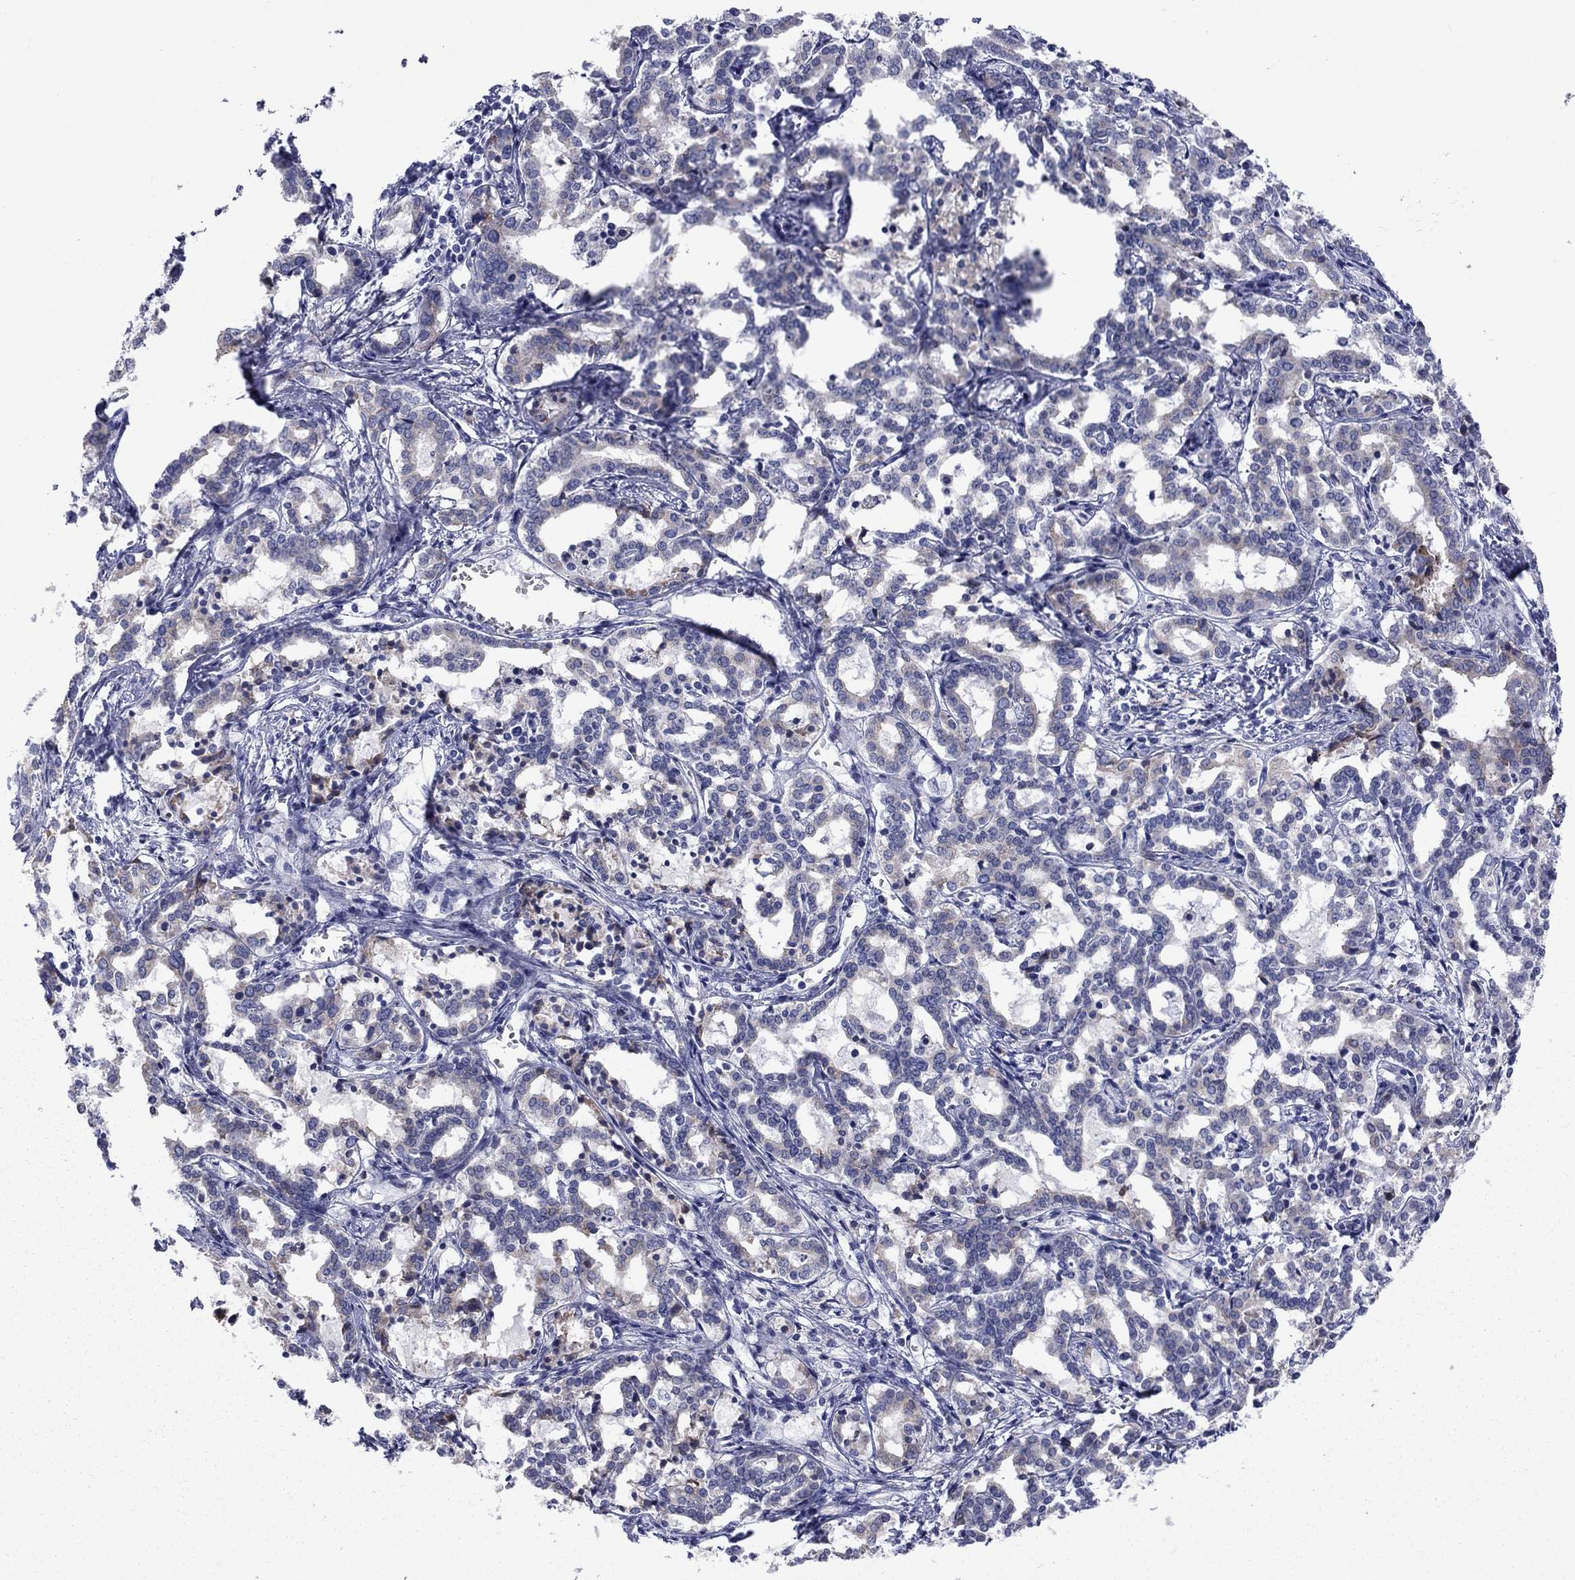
{"staining": {"intensity": "negative", "quantity": "none", "location": "none"}, "tissue": "liver cancer", "cell_type": "Tumor cells", "image_type": "cancer", "snomed": [{"axis": "morphology", "description": "Cholangiocarcinoma"}, {"axis": "topography", "description": "Liver"}], "caption": "Tumor cells are negative for protein expression in human liver cancer.", "gene": "TMPRSS11A", "patient": {"sex": "female", "age": 47}}